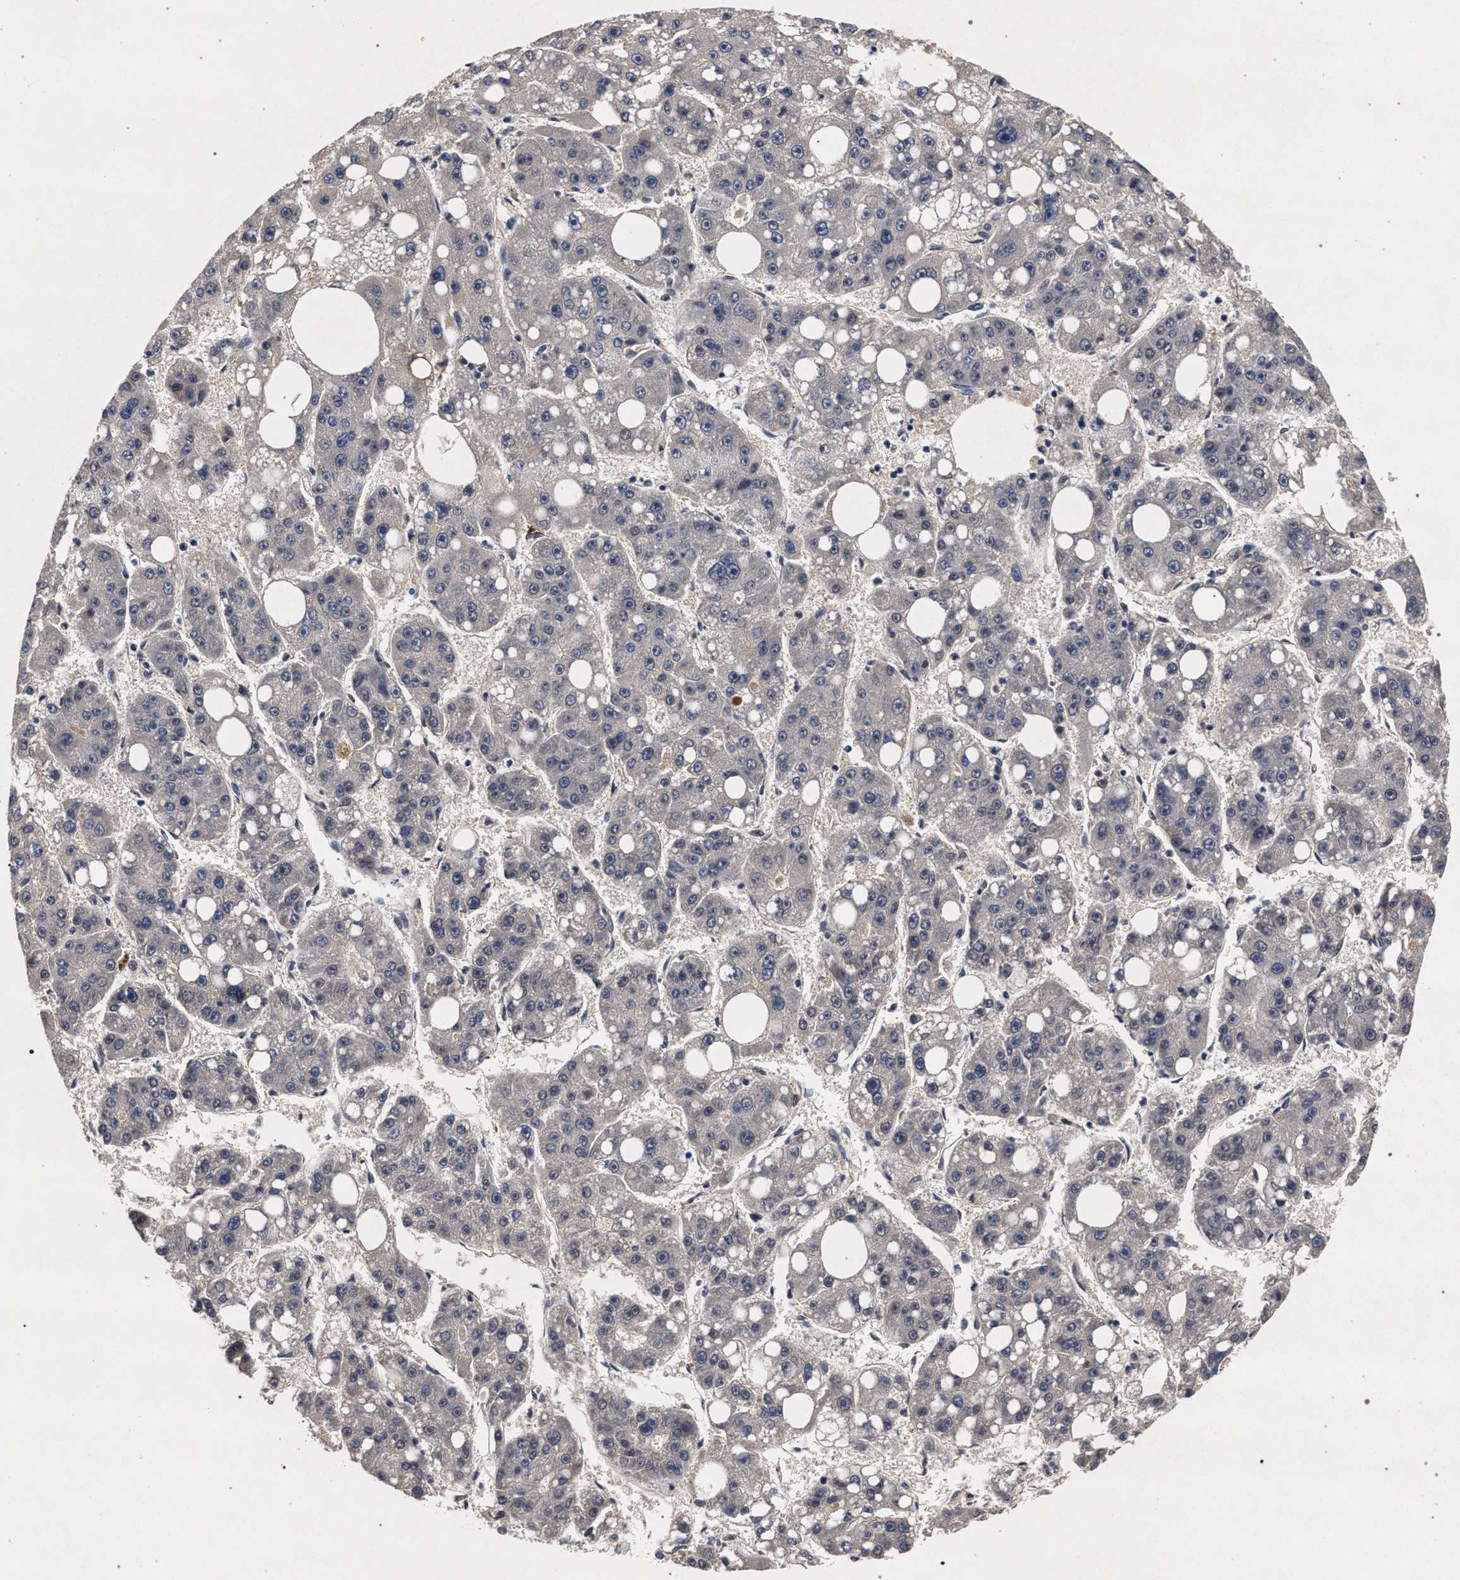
{"staining": {"intensity": "negative", "quantity": "none", "location": "none"}, "tissue": "liver cancer", "cell_type": "Tumor cells", "image_type": "cancer", "snomed": [{"axis": "morphology", "description": "Carcinoma, Hepatocellular, NOS"}, {"axis": "topography", "description": "Liver"}], "caption": "This is an immunohistochemistry micrograph of human liver cancer. There is no staining in tumor cells.", "gene": "NEK7", "patient": {"sex": "female", "age": 61}}